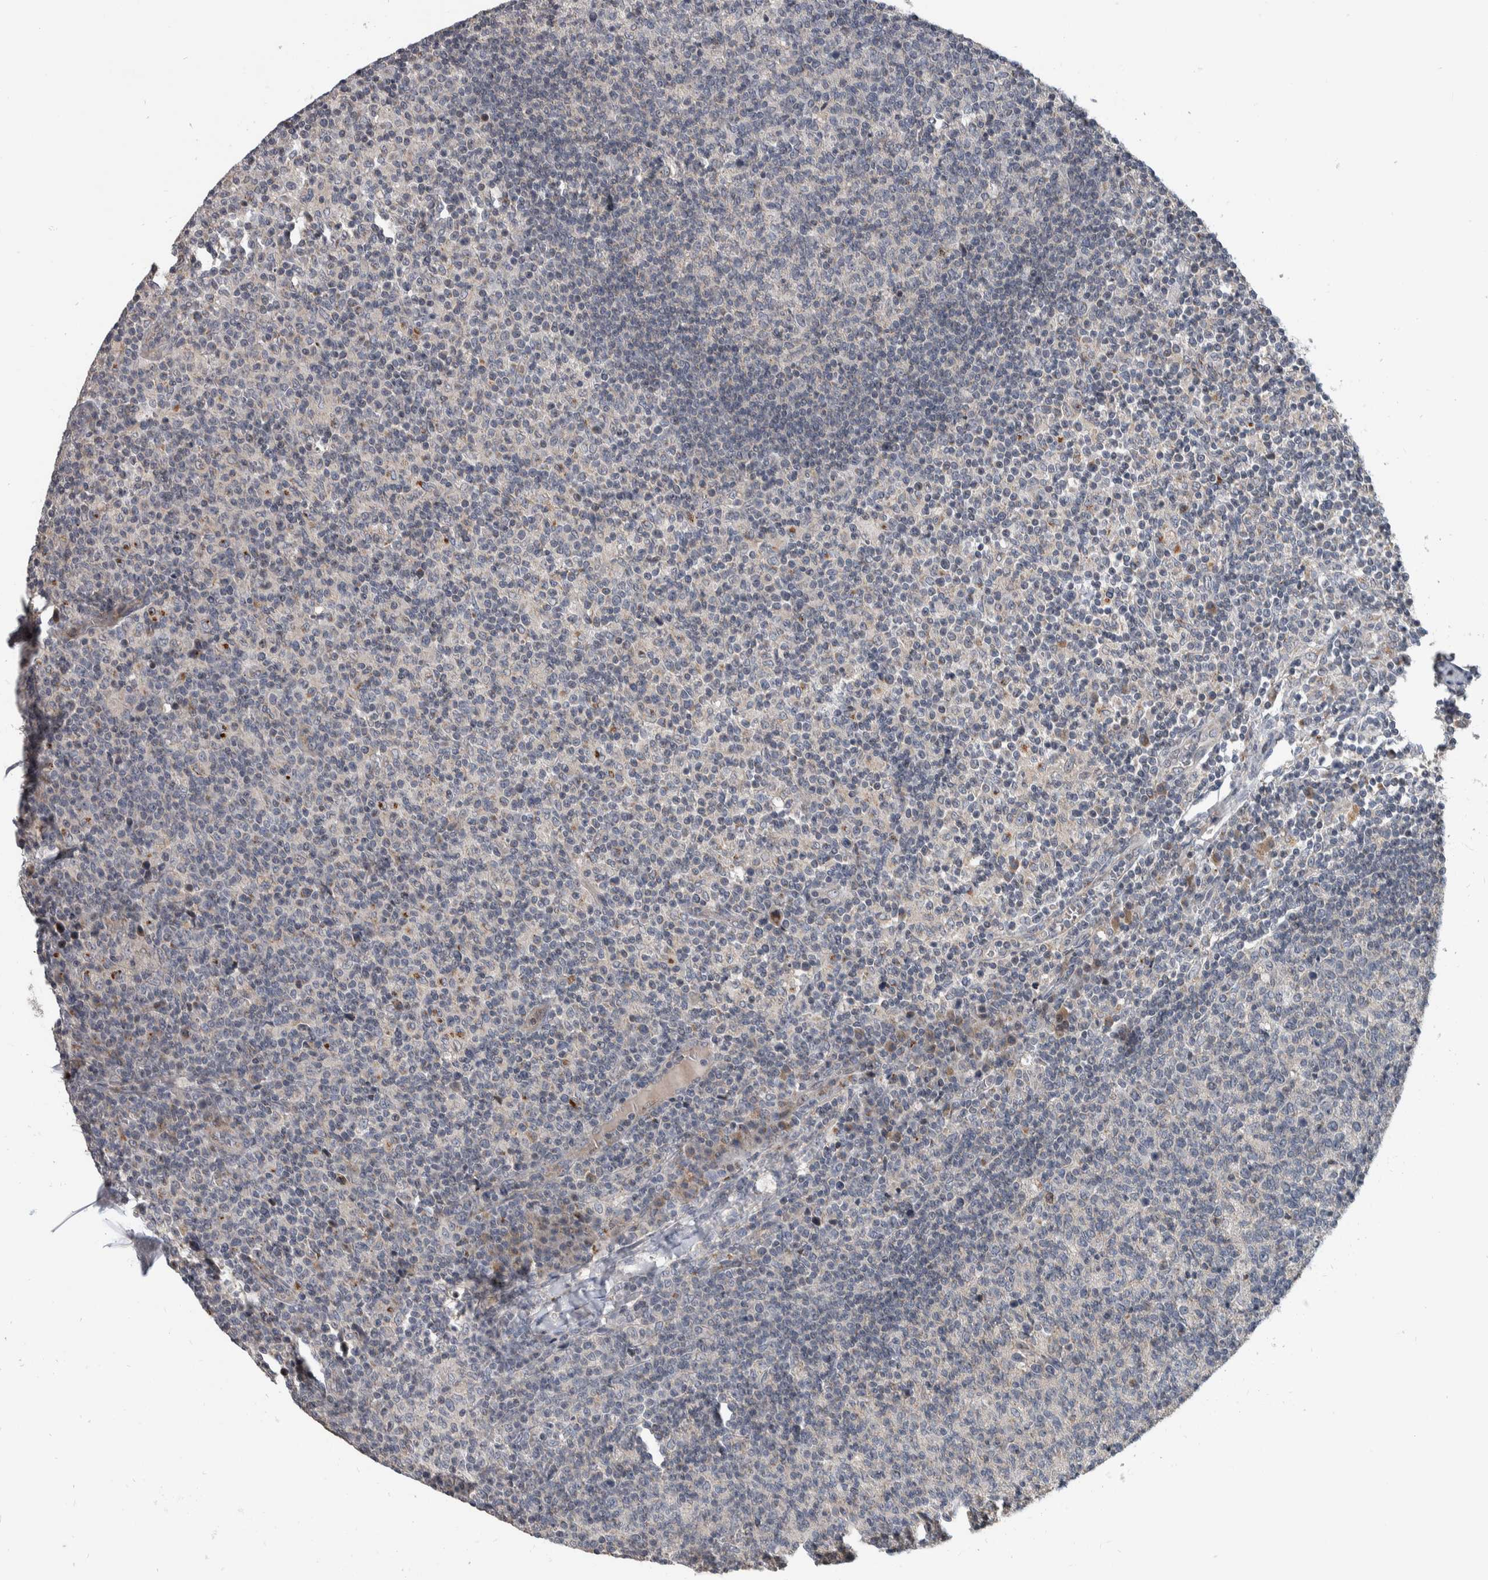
{"staining": {"intensity": "negative", "quantity": "none", "location": "none"}, "tissue": "lymph node", "cell_type": "Germinal center cells", "image_type": "normal", "snomed": [{"axis": "morphology", "description": "Normal tissue, NOS"}, {"axis": "morphology", "description": "Inflammation, NOS"}, {"axis": "topography", "description": "Lymph node"}], "caption": "High power microscopy histopathology image of an immunohistochemistry micrograph of benign lymph node, revealing no significant expression in germinal center cells.", "gene": "FAM83G", "patient": {"sex": "male", "age": 55}}